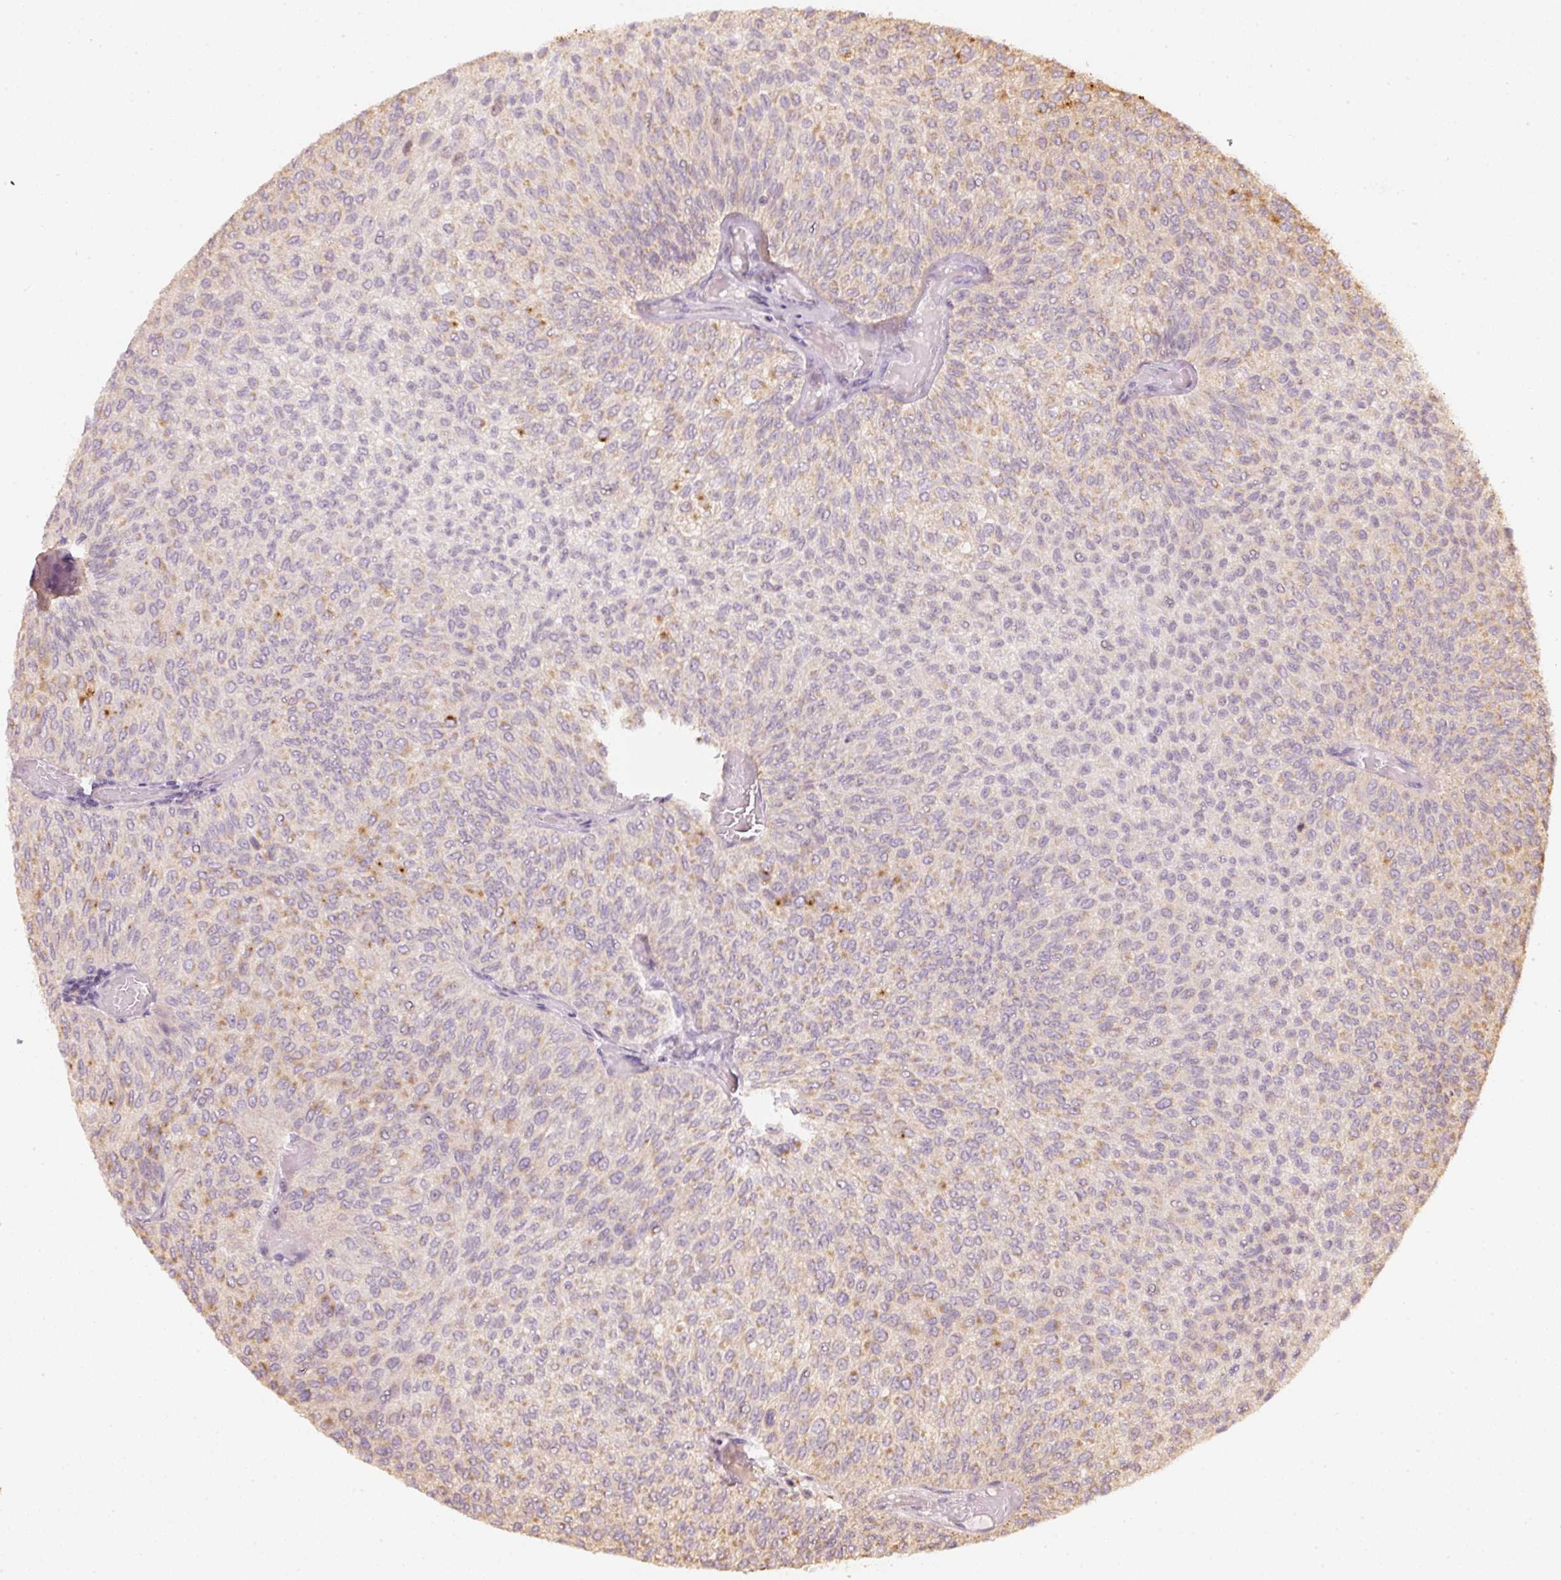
{"staining": {"intensity": "moderate", "quantity": "<25%", "location": "cytoplasmic/membranous"}, "tissue": "urothelial cancer", "cell_type": "Tumor cells", "image_type": "cancer", "snomed": [{"axis": "morphology", "description": "Urothelial carcinoma, Low grade"}, {"axis": "topography", "description": "Urinary bladder"}], "caption": "This is a histology image of IHC staining of low-grade urothelial carcinoma, which shows moderate positivity in the cytoplasmic/membranous of tumor cells.", "gene": "RAB35", "patient": {"sex": "male", "age": 78}}